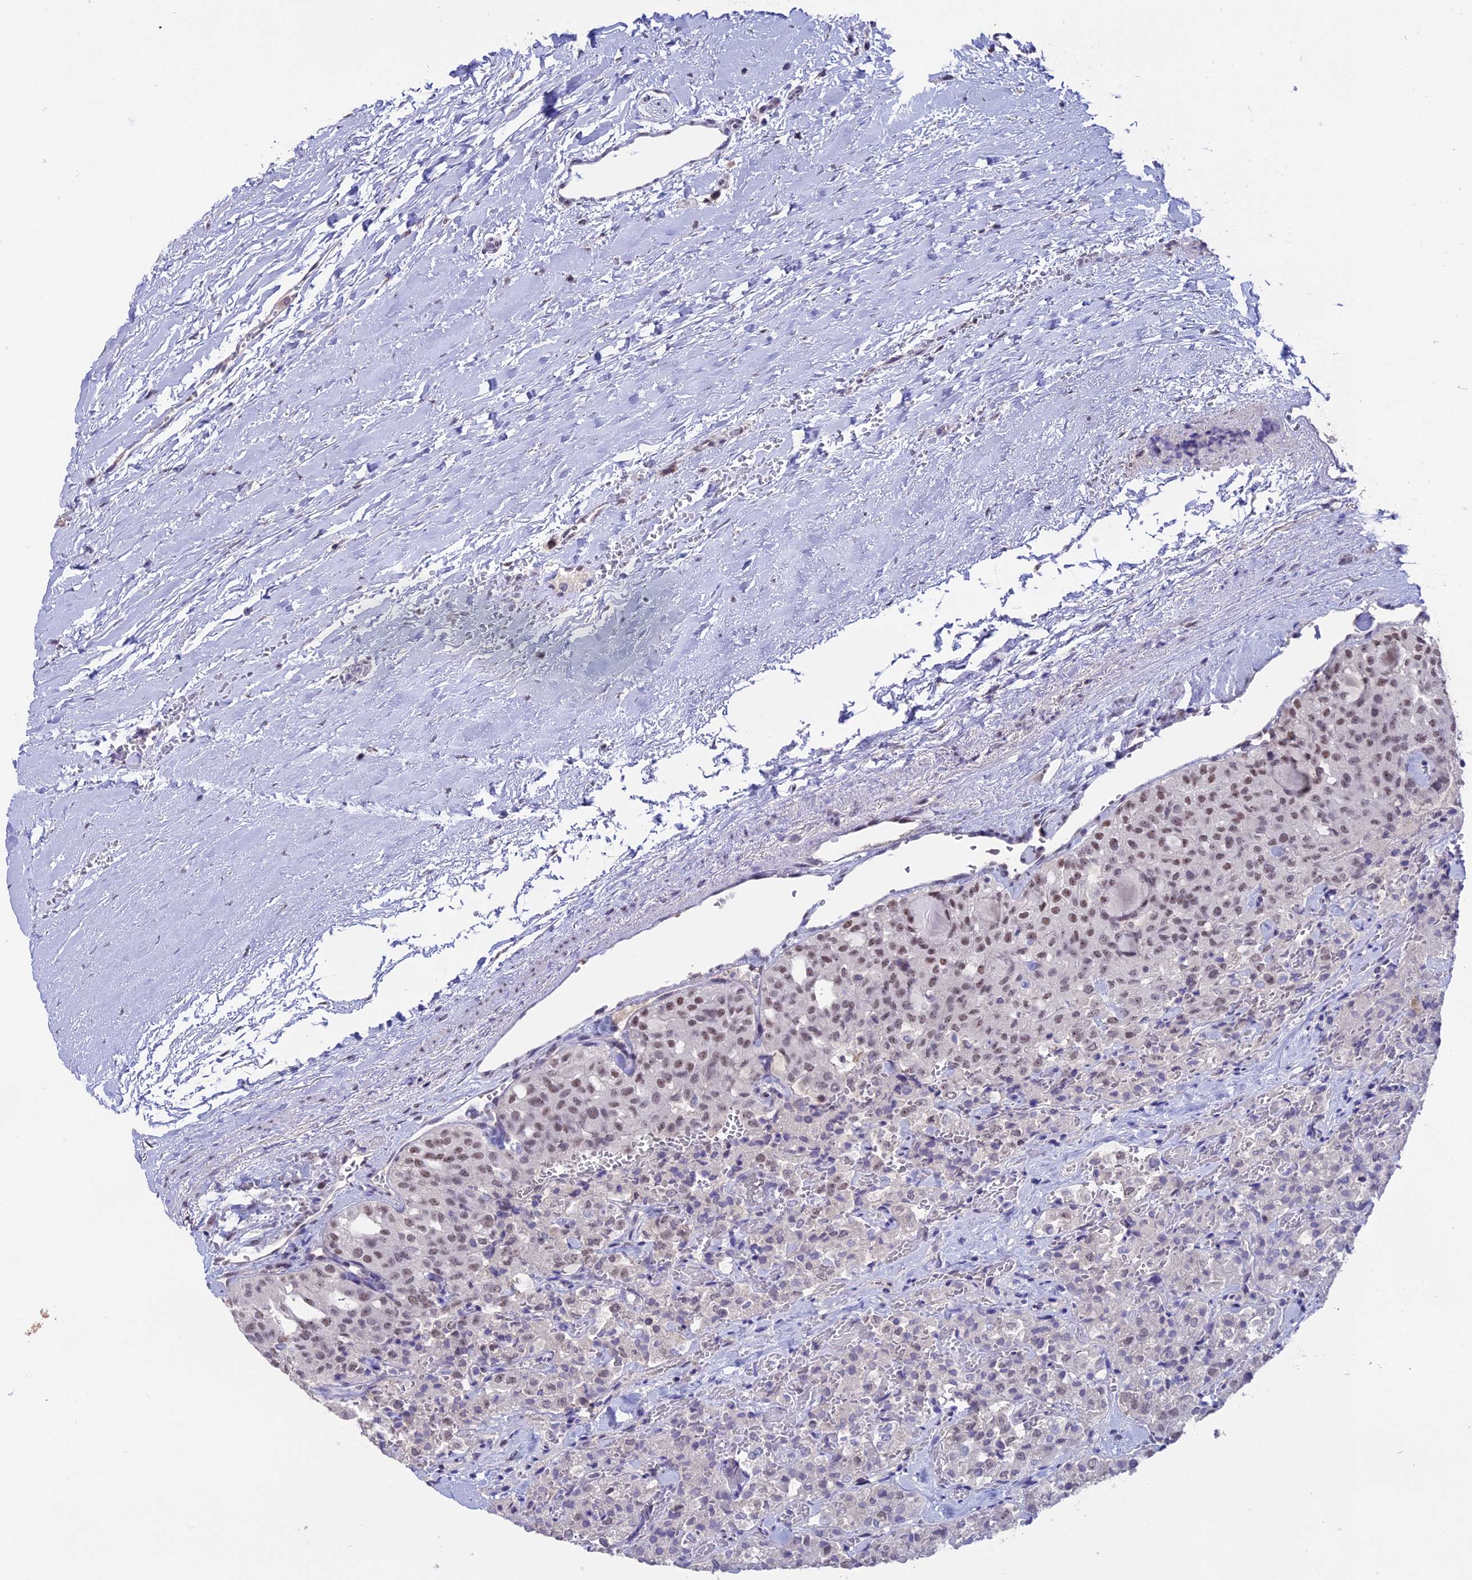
{"staining": {"intensity": "moderate", "quantity": "25%-75%", "location": "nuclear"}, "tissue": "thyroid cancer", "cell_type": "Tumor cells", "image_type": "cancer", "snomed": [{"axis": "morphology", "description": "Follicular adenoma carcinoma, NOS"}, {"axis": "topography", "description": "Thyroid gland"}], "caption": "A brown stain labels moderate nuclear expression of a protein in human thyroid cancer (follicular adenoma carcinoma) tumor cells.", "gene": "SETD2", "patient": {"sex": "male", "age": 75}}